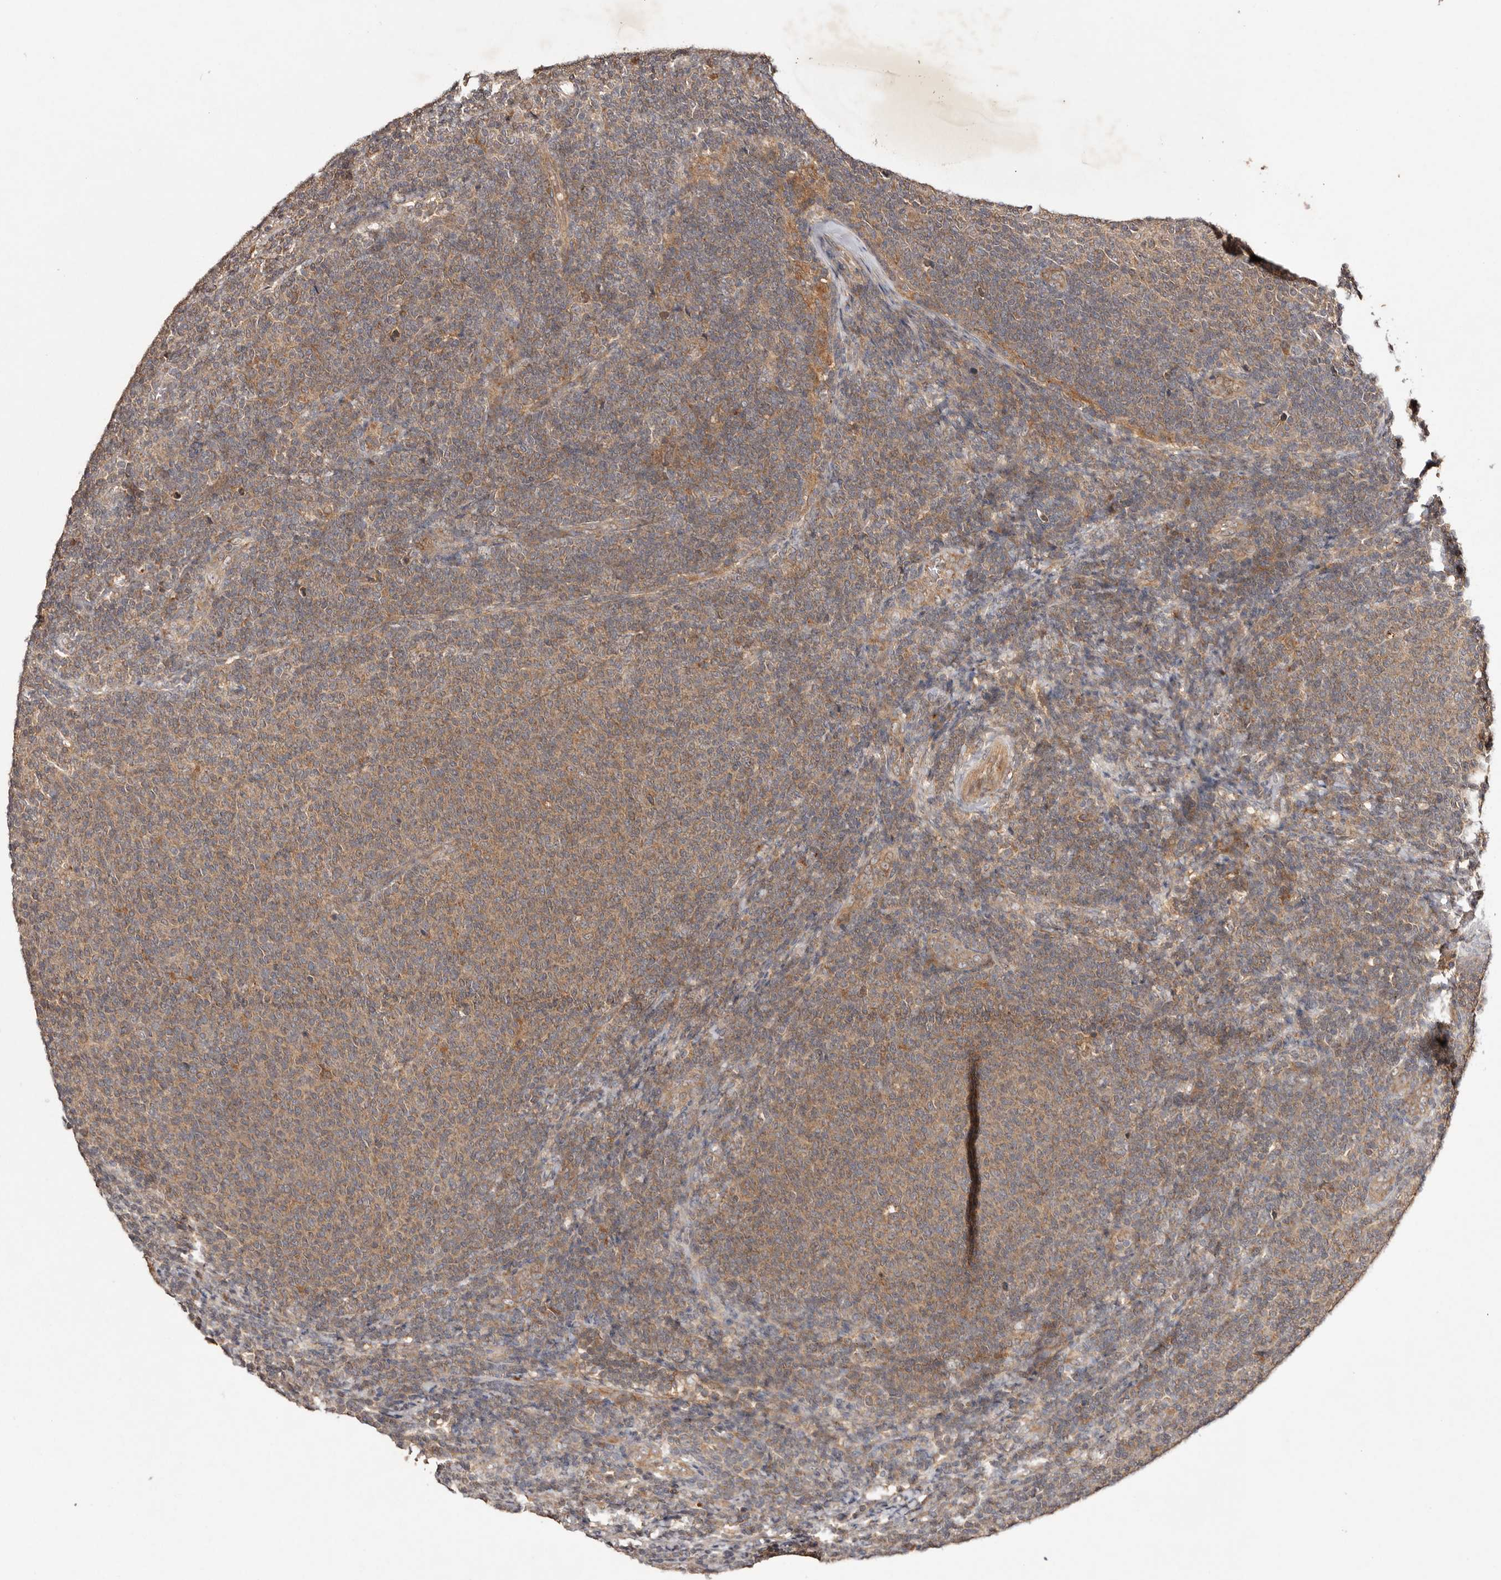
{"staining": {"intensity": "moderate", "quantity": ">75%", "location": "cytoplasmic/membranous"}, "tissue": "lymphoma", "cell_type": "Tumor cells", "image_type": "cancer", "snomed": [{"axis": "morphology", "description": "Malignant lymphoma, non-Hodgkin's type, Low grade"}, {"axis": "topography", "description": "Lymph node"}], "caption": "Lymphoma stained with a brown dye exhibits moderate cytoplasmic/membranous positive staining in approximately >75% of tumor cells.", "gene": "PKIB", "patient": {"sex": "male", "age": 66}}